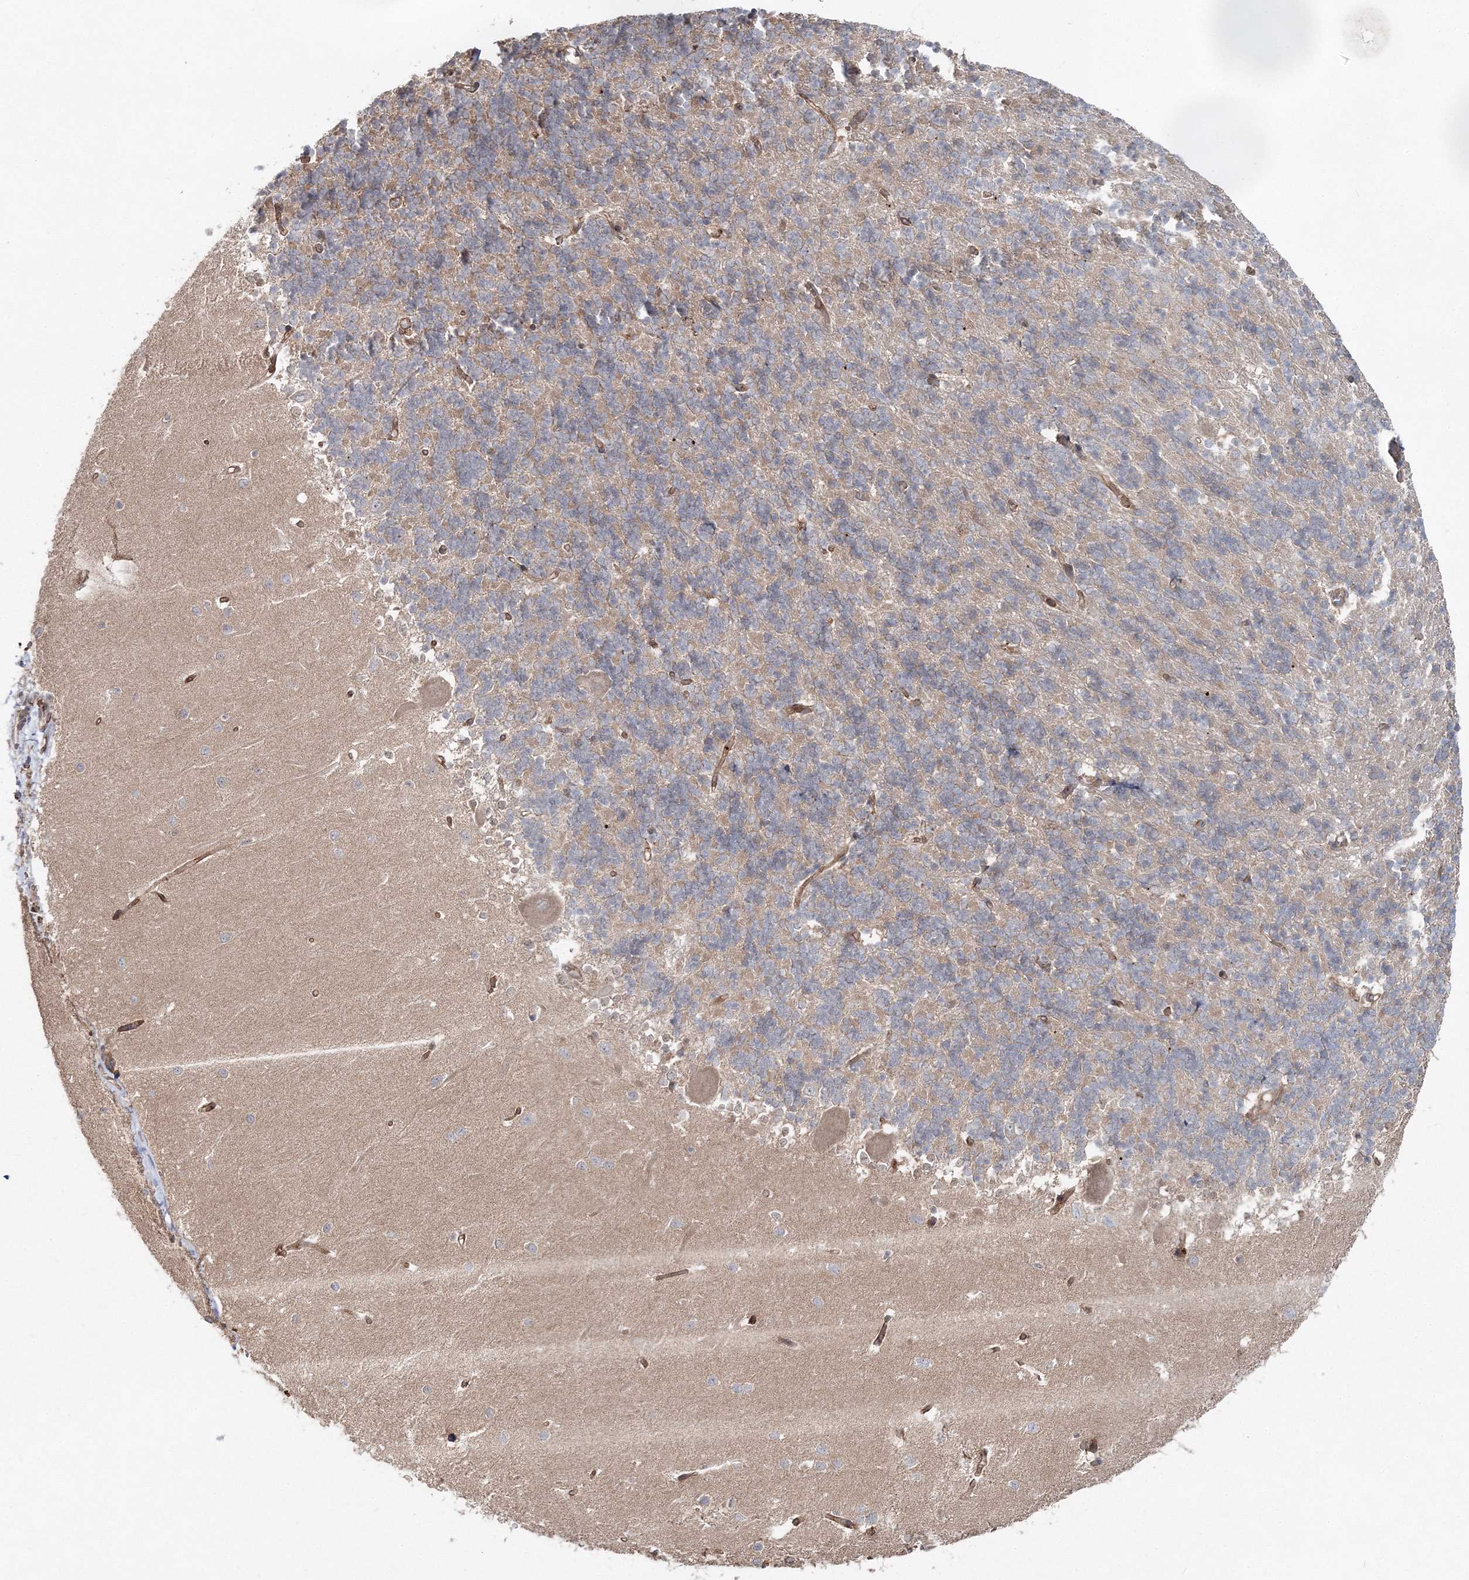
{"staining": {"intensity": "weak", "quantity": "25%-75%", "location": "cytoplasmic/membranous"}, "tissue": "cerebellum", "cell_type": "Cells in granular layer", "image_type": "normal", "snomed": [{"axis": "morphology", "description": "Normal tissue, NOS"}, {"axis": "topography", "description": "Cerebellum"}], "caption": "Immunohistochemistry staining of benign cerebellum, which demonstrates low levels of weak cytoplasmic/membranous staining in approximately 25%-75% of cells in granular layer indicating weak cytoplasmic/membranous protein positivity. The staining was performed using DAB (3,3'-diaminobenzidine) (brown) for protein detection and nuclei were counterstained in hematoxylin (blue).", "gene": "PCBD2", "patient": {"sex": "male", "age": 37}}